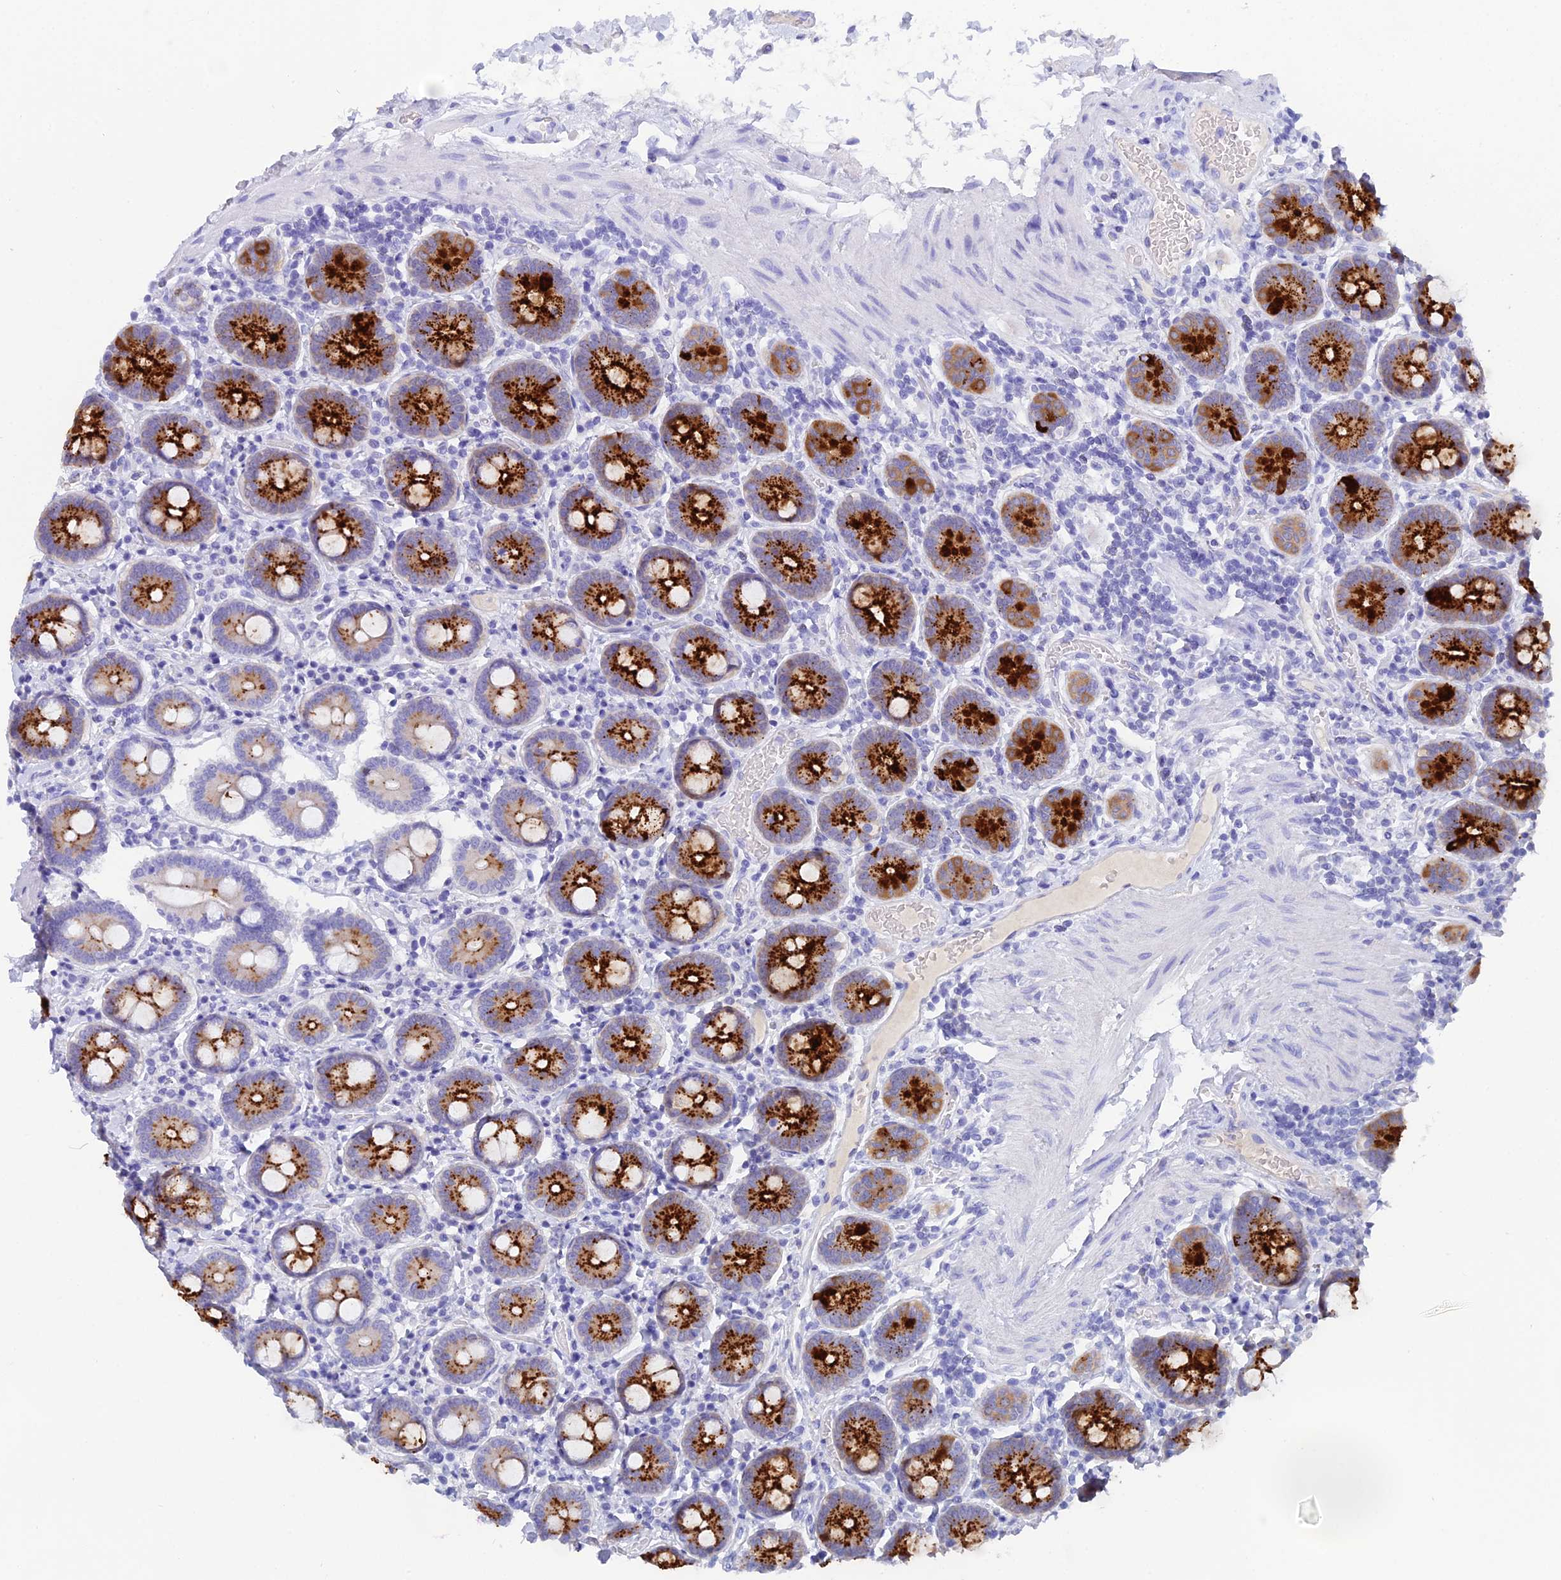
{"staining": {"intensity": "strong", "quantity": "25%-75%", "location": "cytoplasmic/membranous"}, "tissue": "duodenum", "cell_type": "Glandular cells", "image_type": "normal", "snomed": [{"axis": "morphology", "description": "Normal tissue, NOS"}, {"axis": "topography", "description": "Duodenum"}], "caption": "About 25%-75% of glandular cells in normal human duodenum display strong cytoplasmic/membranous protein staining as visualized by brown immunohistochemical staining.", "gene": "REG1A", "patient": {"sex": "male", "age": 55}}